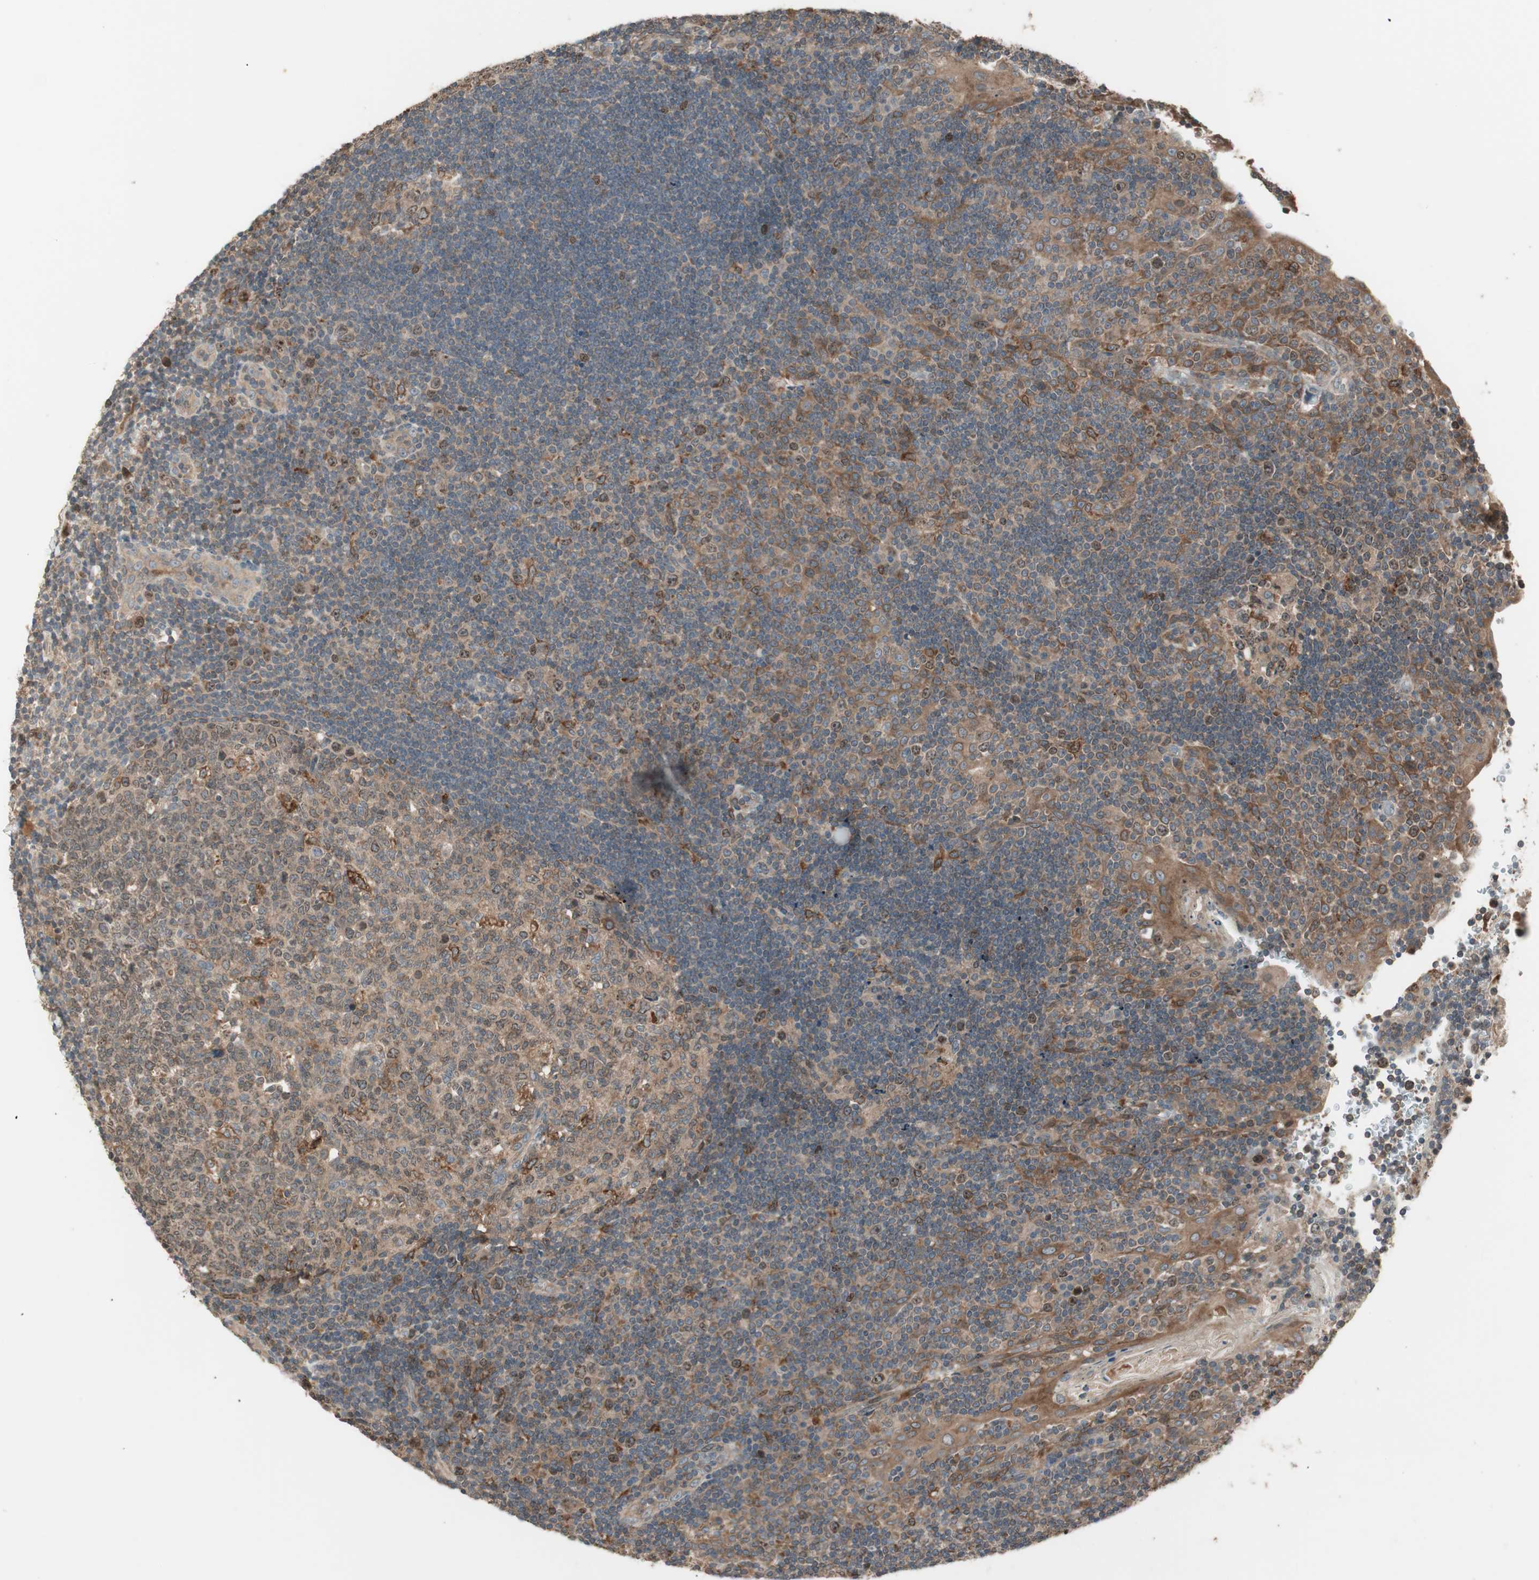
{"staining": {"intensity": "moderate", "quantity": ">75%", "location": "cytoplasmic/membranous"}, "tissue": "tonsil", "cell_type": "Germinal center cells", "image_type": "normal", "snomed": [{"axis": "morphology", "description": "Normal tissue, NOS"}, {"axis": "topography", "description": "Tonsil"}], "caption": "Immunohistochemical staining of normal tonsil exhibits >75% levels of moderate cytoplasmic/membranous protein staining in about >75% of germinal center cells. The staining was performed using DAB (3,3'-diaminobenzidine), with brown indicating positive protein expression. Nuclei are stained blue with hematoxylin.", "gene": "ATP6AP2", "patient": {"sex": "female", "age": 40}}